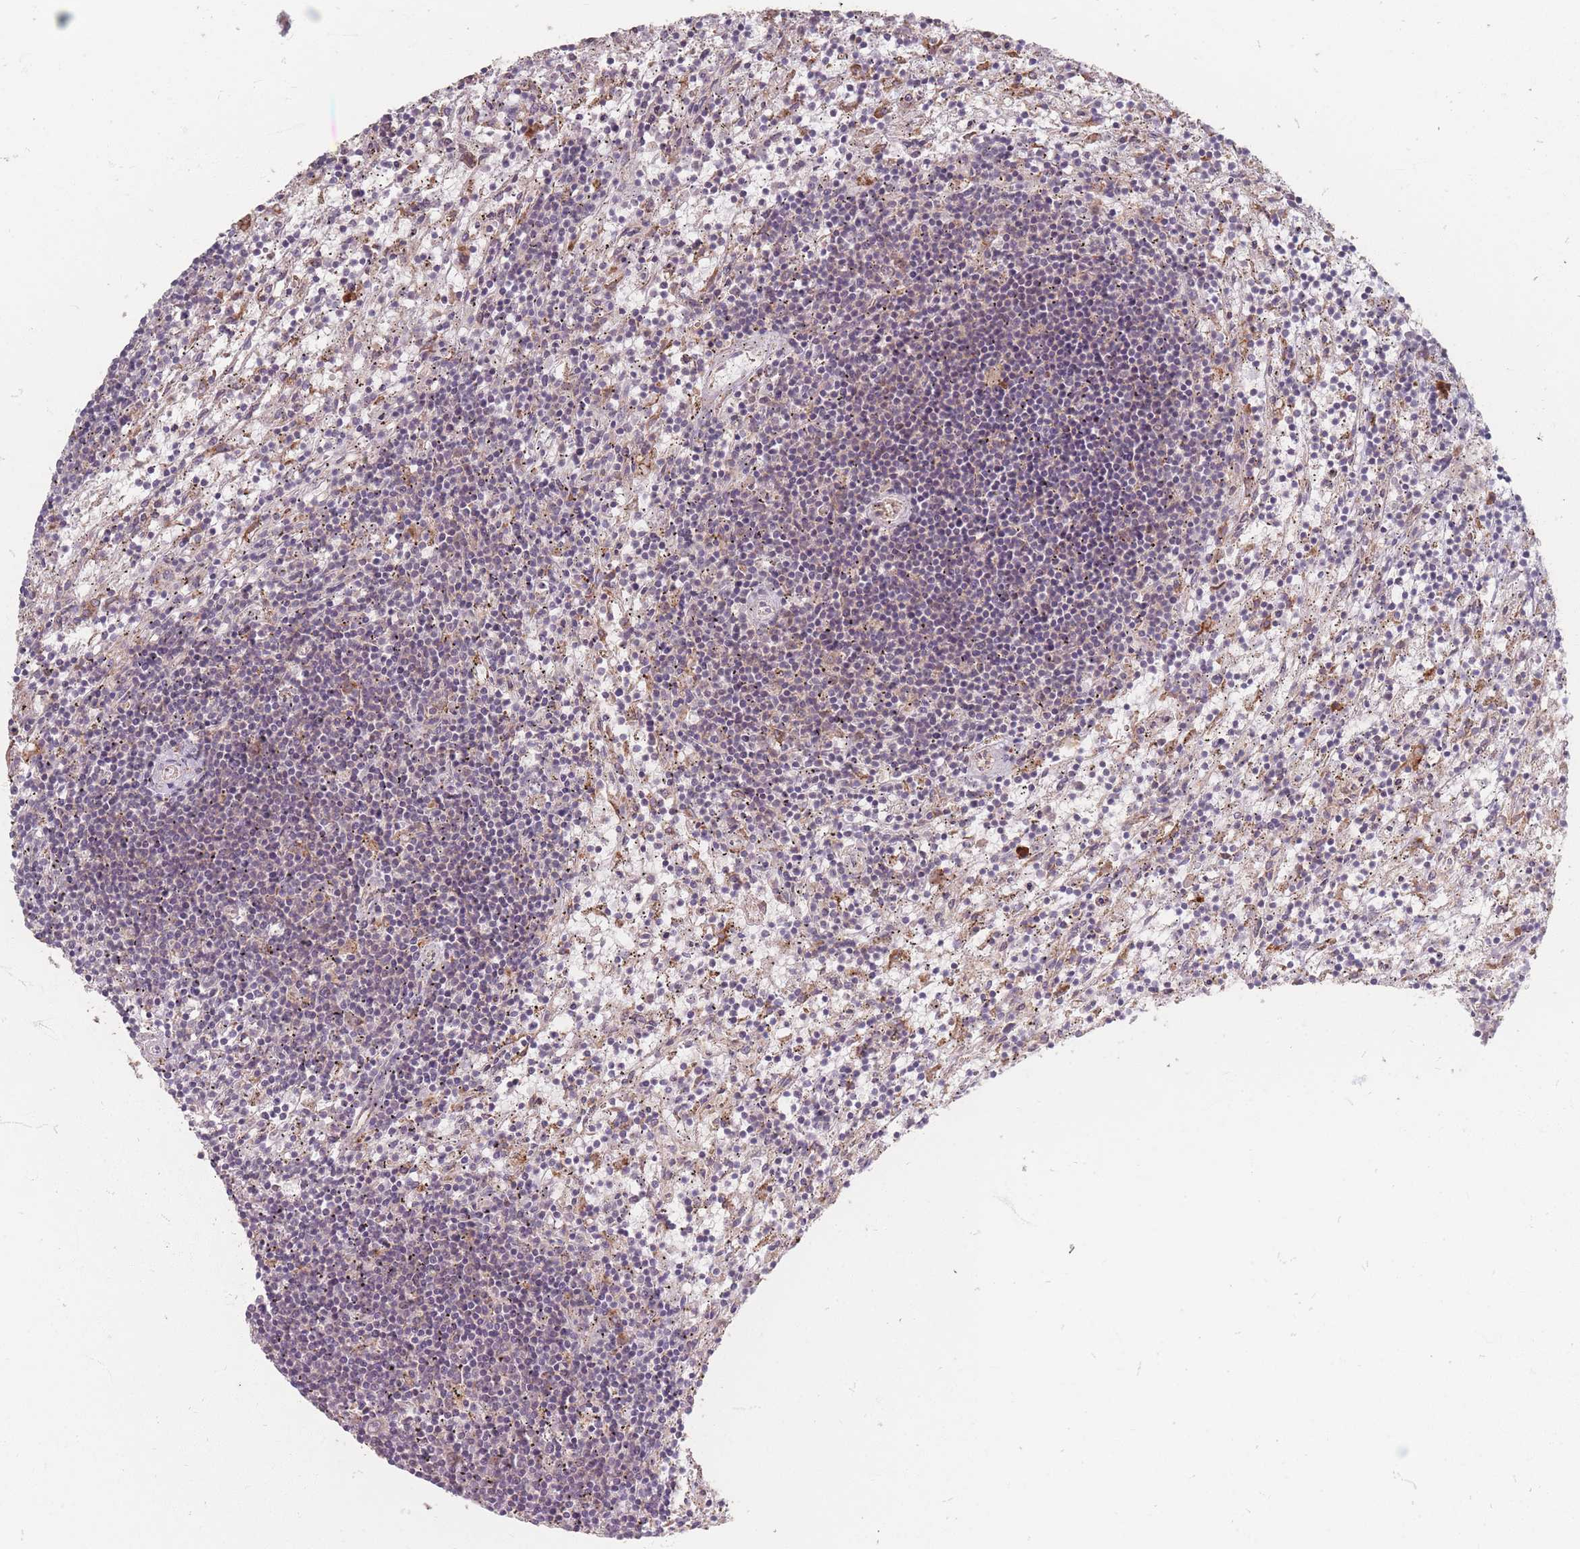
{"staining": {"intensity": "negative", "quantity": "none", "location": "none"}, "tissue": "lymphoma", "cell_type": "Tumor cells", "image_type": "cancer", "snomed": [{"axis": "morphology", "description": "Malignant lymphoma, non-Hodgkin's type, Low grade"}, {"axis": "topography", "description": "Spleen"}], "caption": "Protein analysis of lymphoma shows no significant expression in tumor cells.", "gene": "SMIM14", "patient": {"sex": "male", "age": 76}}